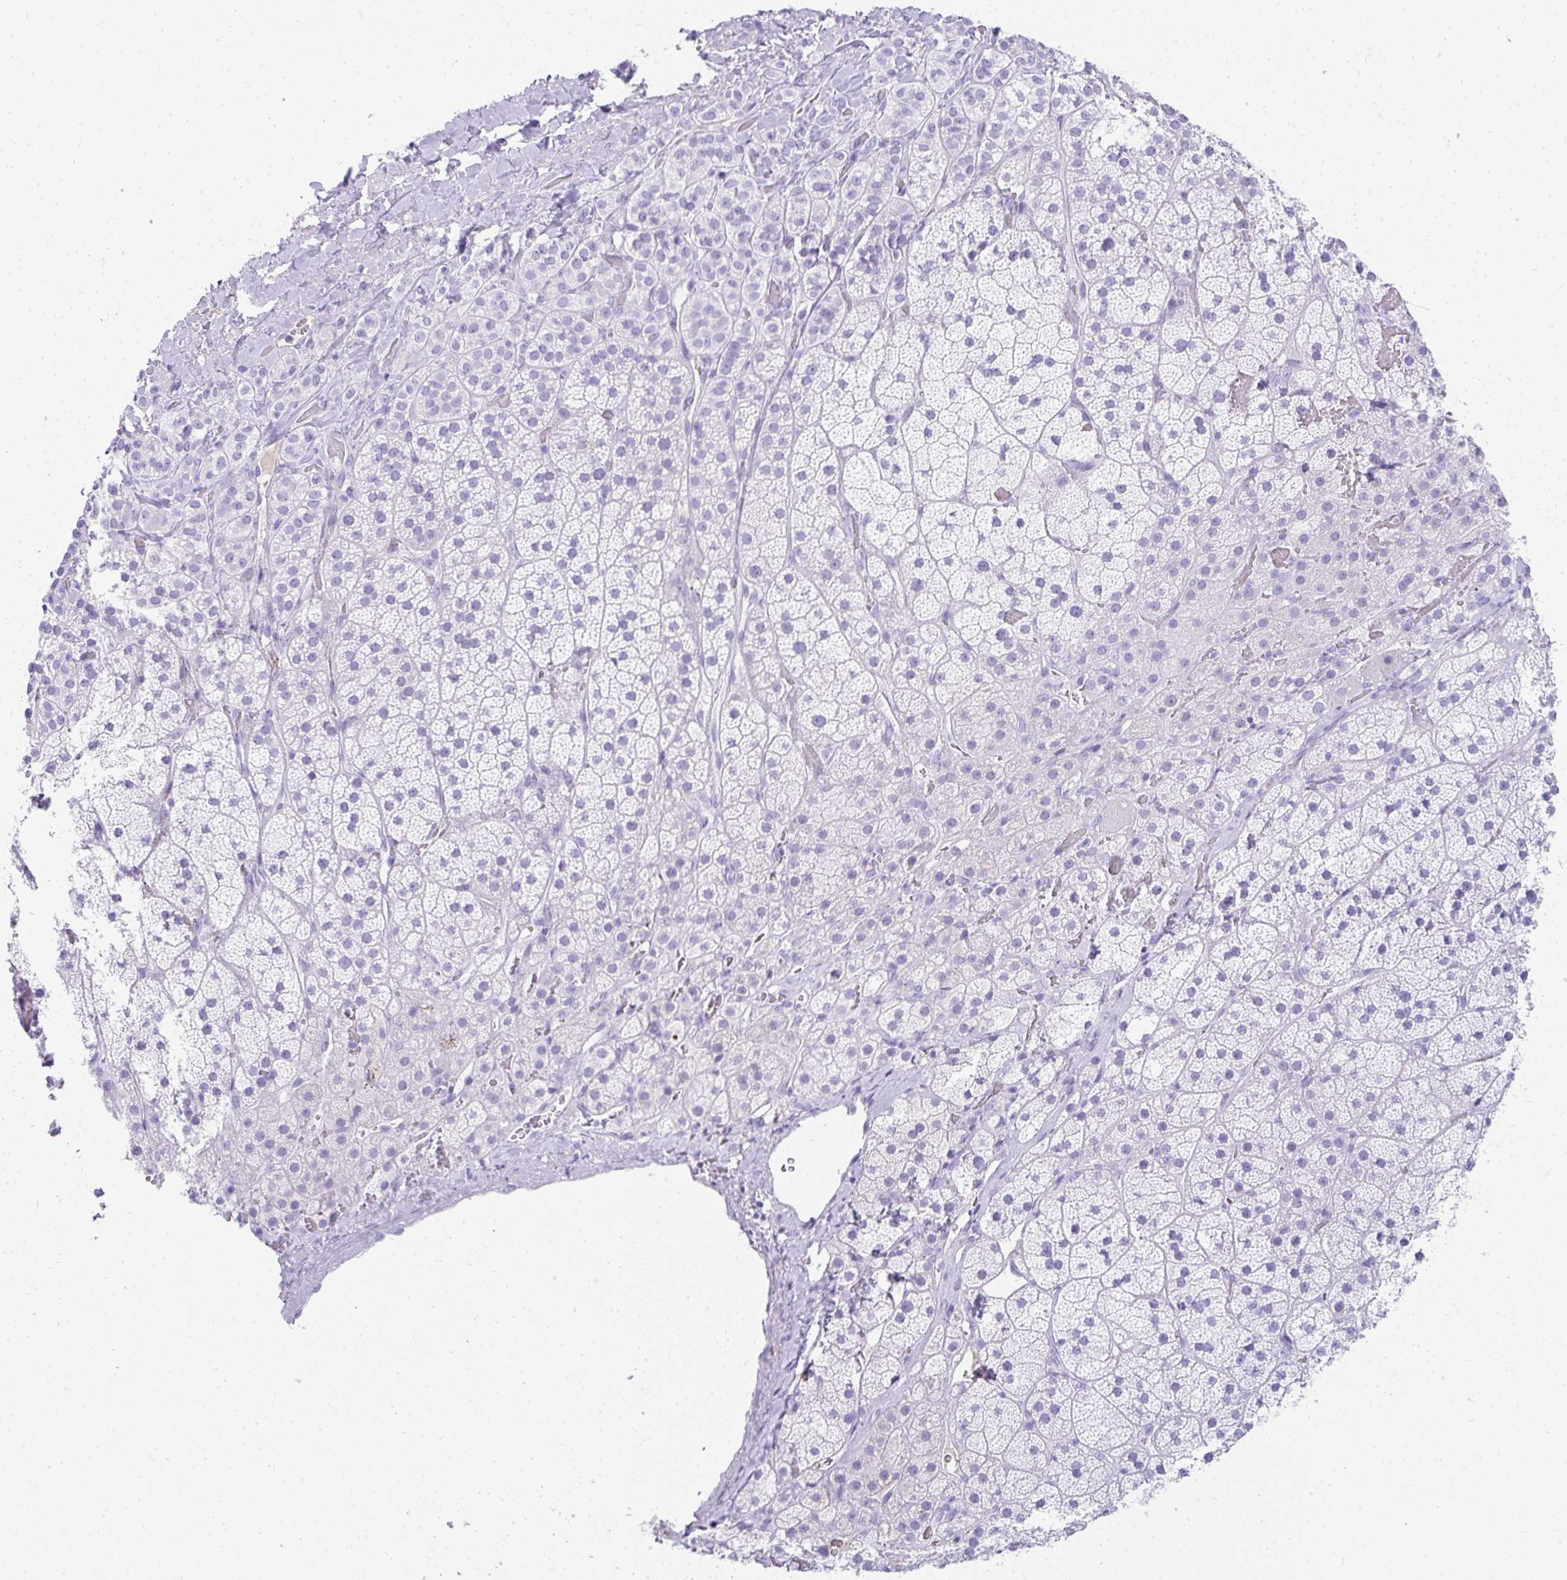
{"staining": {"intensity": "negative", "quantity": "none", "location": "none"}, "tissue": "adrenal gland", "cell_type": "Glandular cells", "image_type": "normal", "snomed": [{"axis": "morphology", "description": "Normal tissue, NOS"}, {"axis": "topography", "description": "Adrenal gland"}], "caption": "High magnification brightfield microscopy of normal adrenal gland stained with DAB (3,3'-diaminobenzidine) (brown) and counterstained with hematoxylin (blue): glandular cells show no significant positivity. (DAB immunohistochemistry (IHC) visualized using brightfield microscopy, high magnification).", "gene": "TNNT1", "patient": {"sex": "male", "age": 57}}